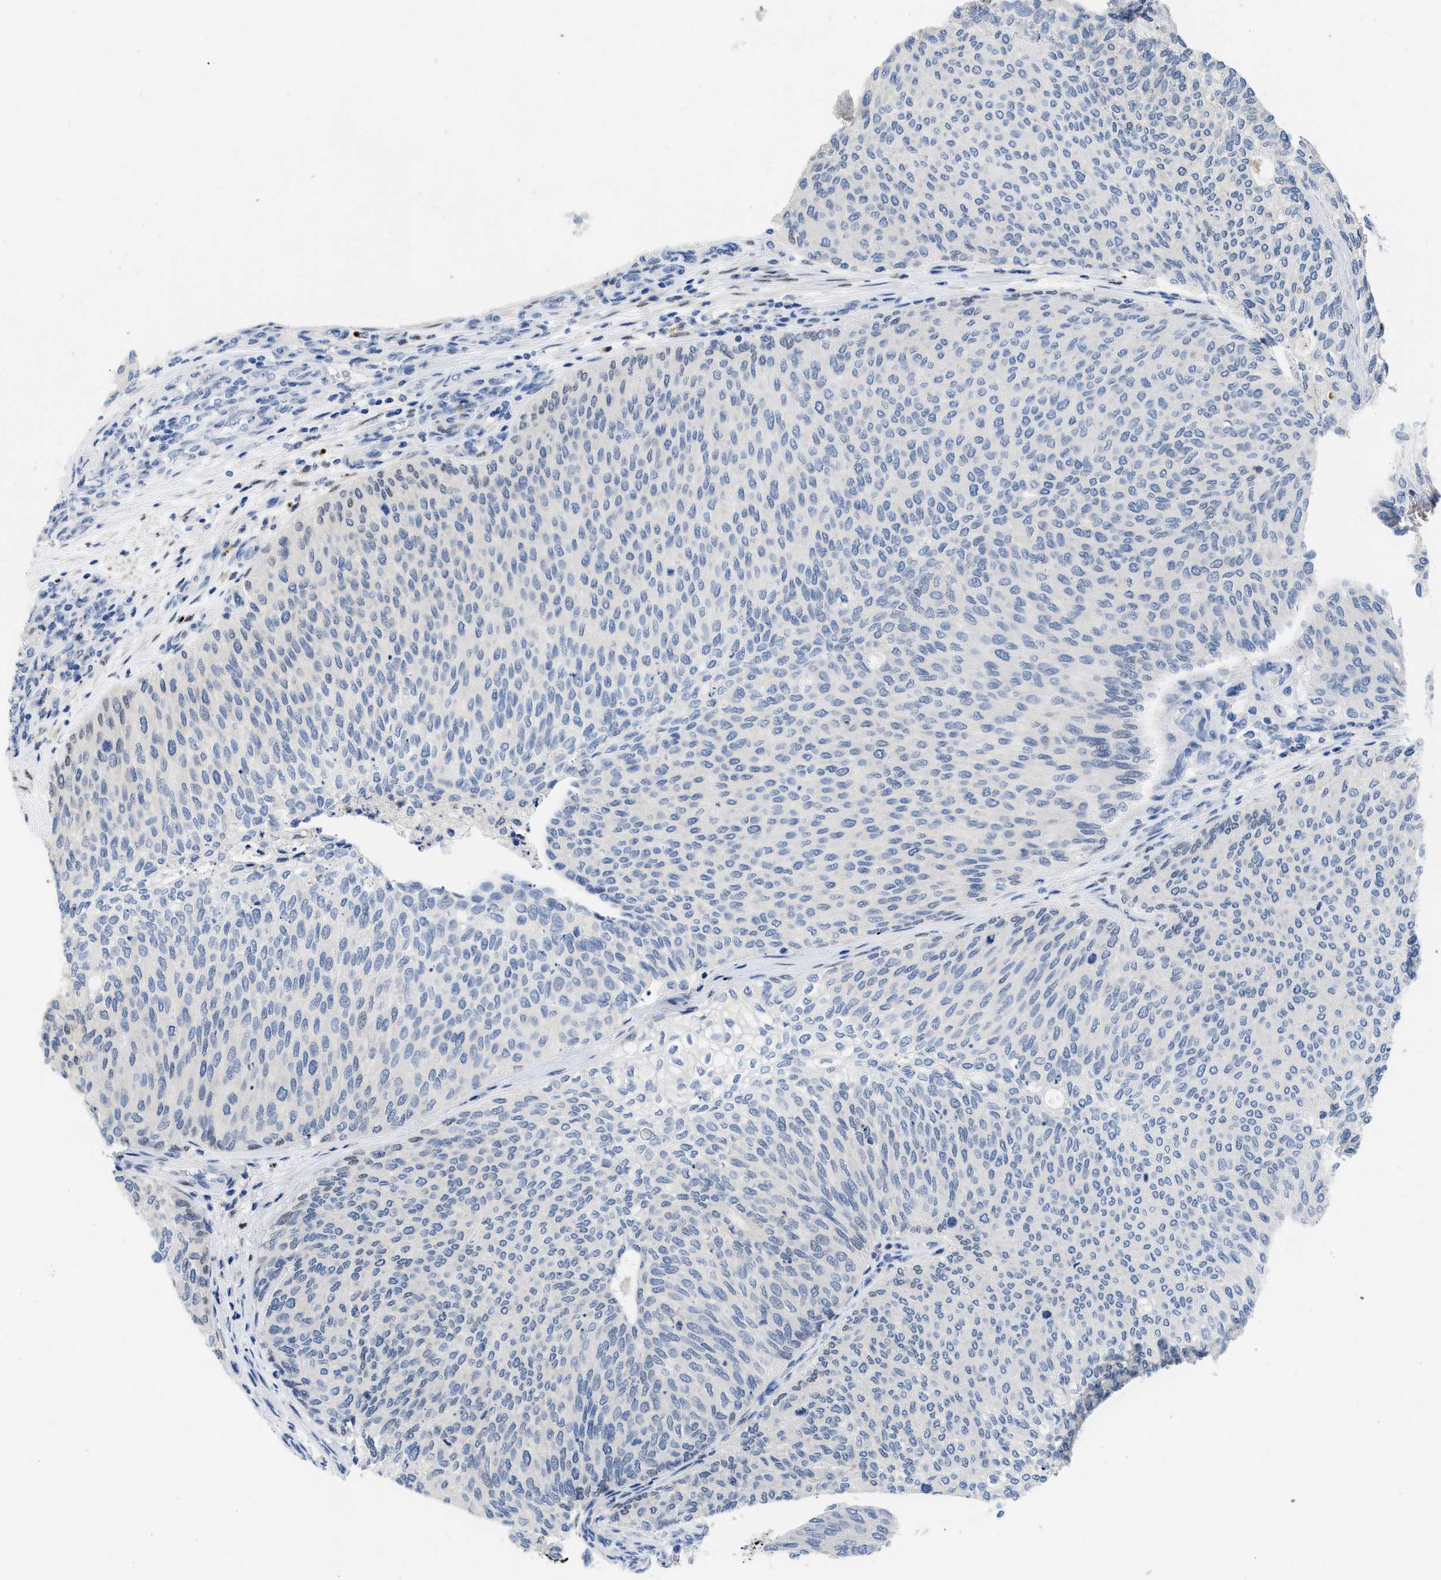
{"staining": {"intensity": "weak", "quantity": "<25%", "location": "cytoplasmic/membranous,nuclear"}, "tissue": "urothelial cancer", "cell_type": "Tumor cells", "image_type": "cancer", "snomed": [{"axis": "morphology", "description": "Urothelial carcinoma, Low grade"}, {"axis": "topography", "description": "Urinary bladder"}], "caption": "Micrograph shows no significant protein positivity in tumor cells of urothelial cancer.", "gene": "NFIX", "patient": {"sex": "female", "age": 79}}